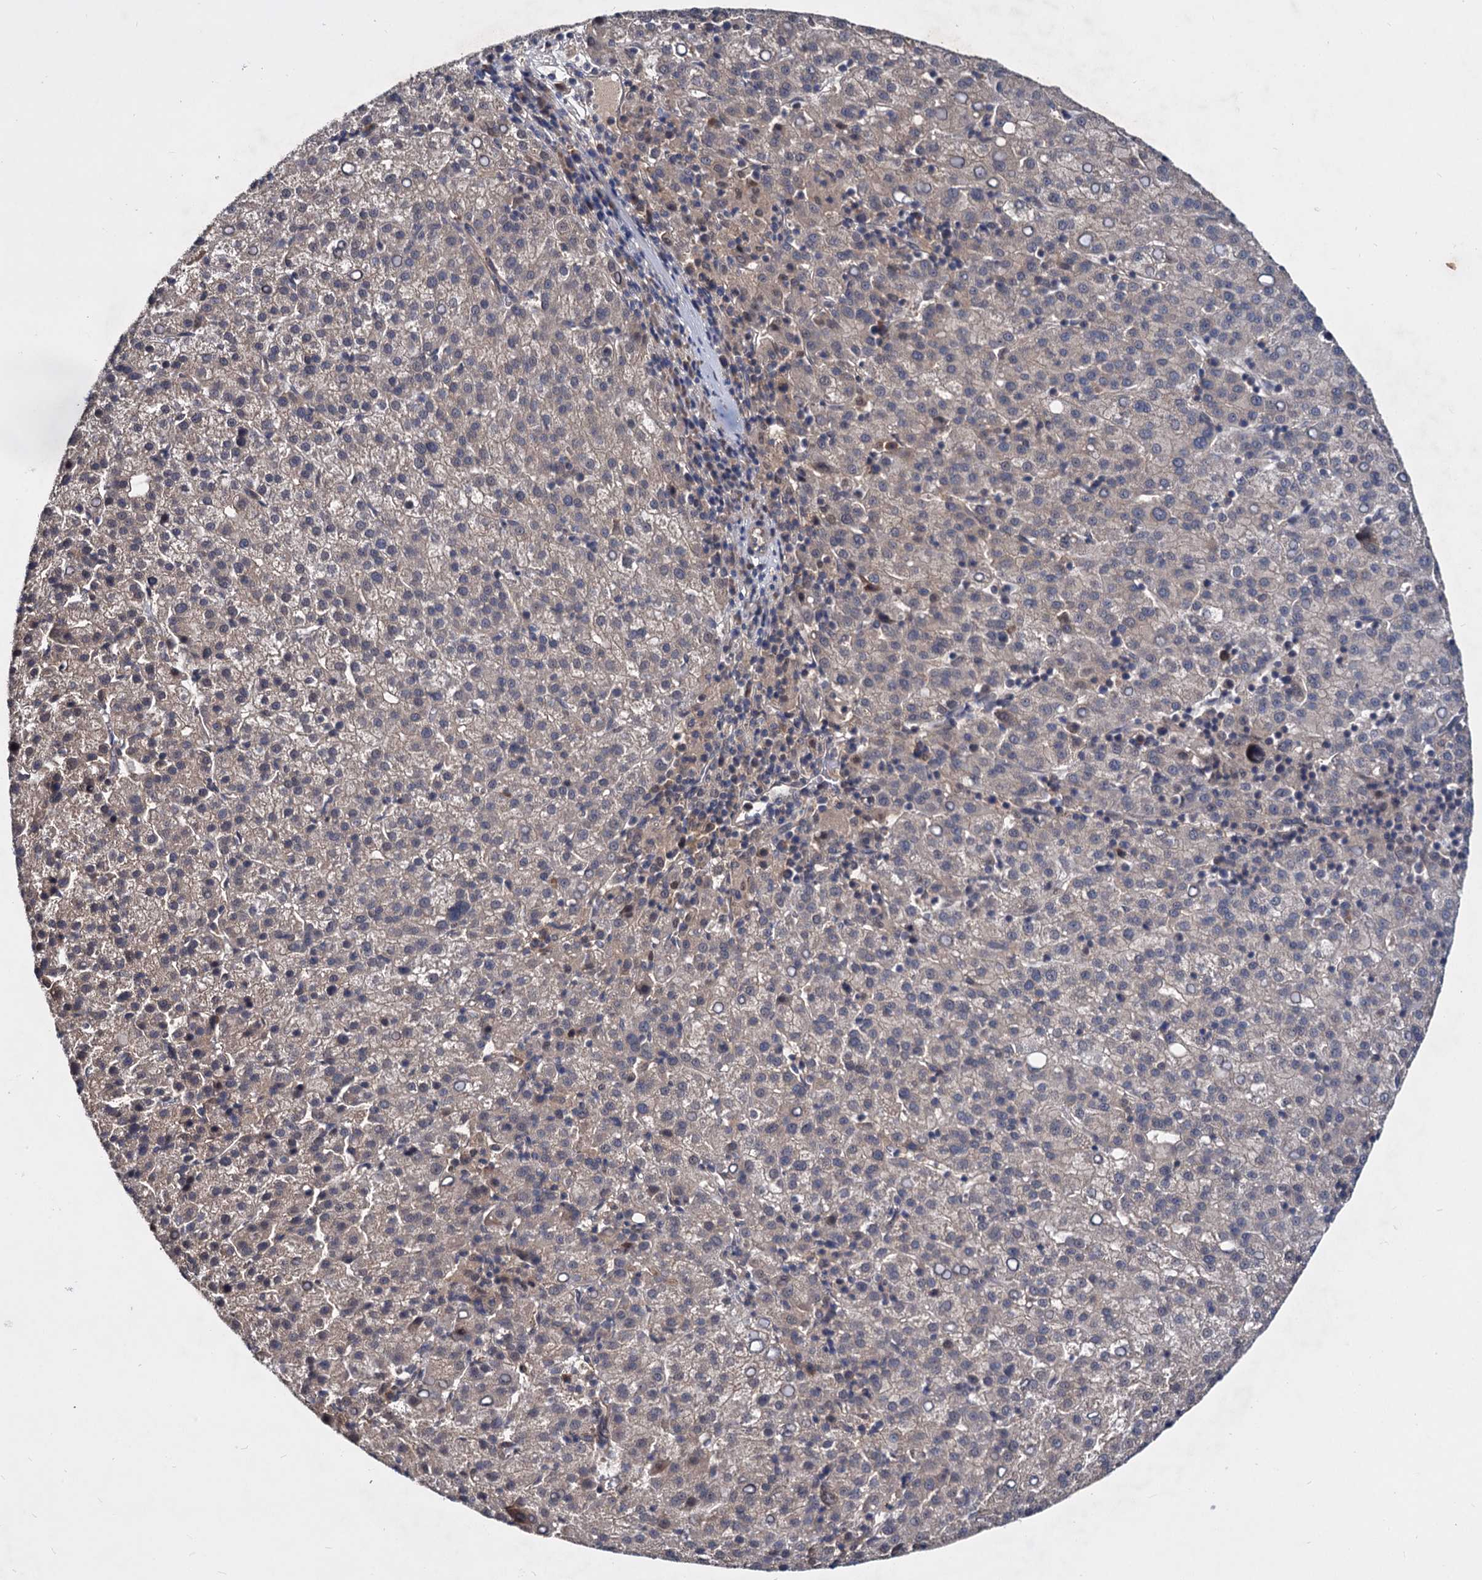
{"staining": {"intensity": "negative", "quantity": "none", "location": "none"}, "tissue": "liver cancer", "cell_type": "Tumor cells", "image_type": "cancer", "snomed": [{"axis": "morphology", "description": "Carcinoma, Hepatocellular, NOS"}, {"axis": "topography", "description": "Liver"}], "caption": "IHC micrograph of human liver cancer stained for a protein (brown), which shows no positivity in tumor cells.", "gene": "PSMD4", "patient": {"sex": "female", "age": 58}}